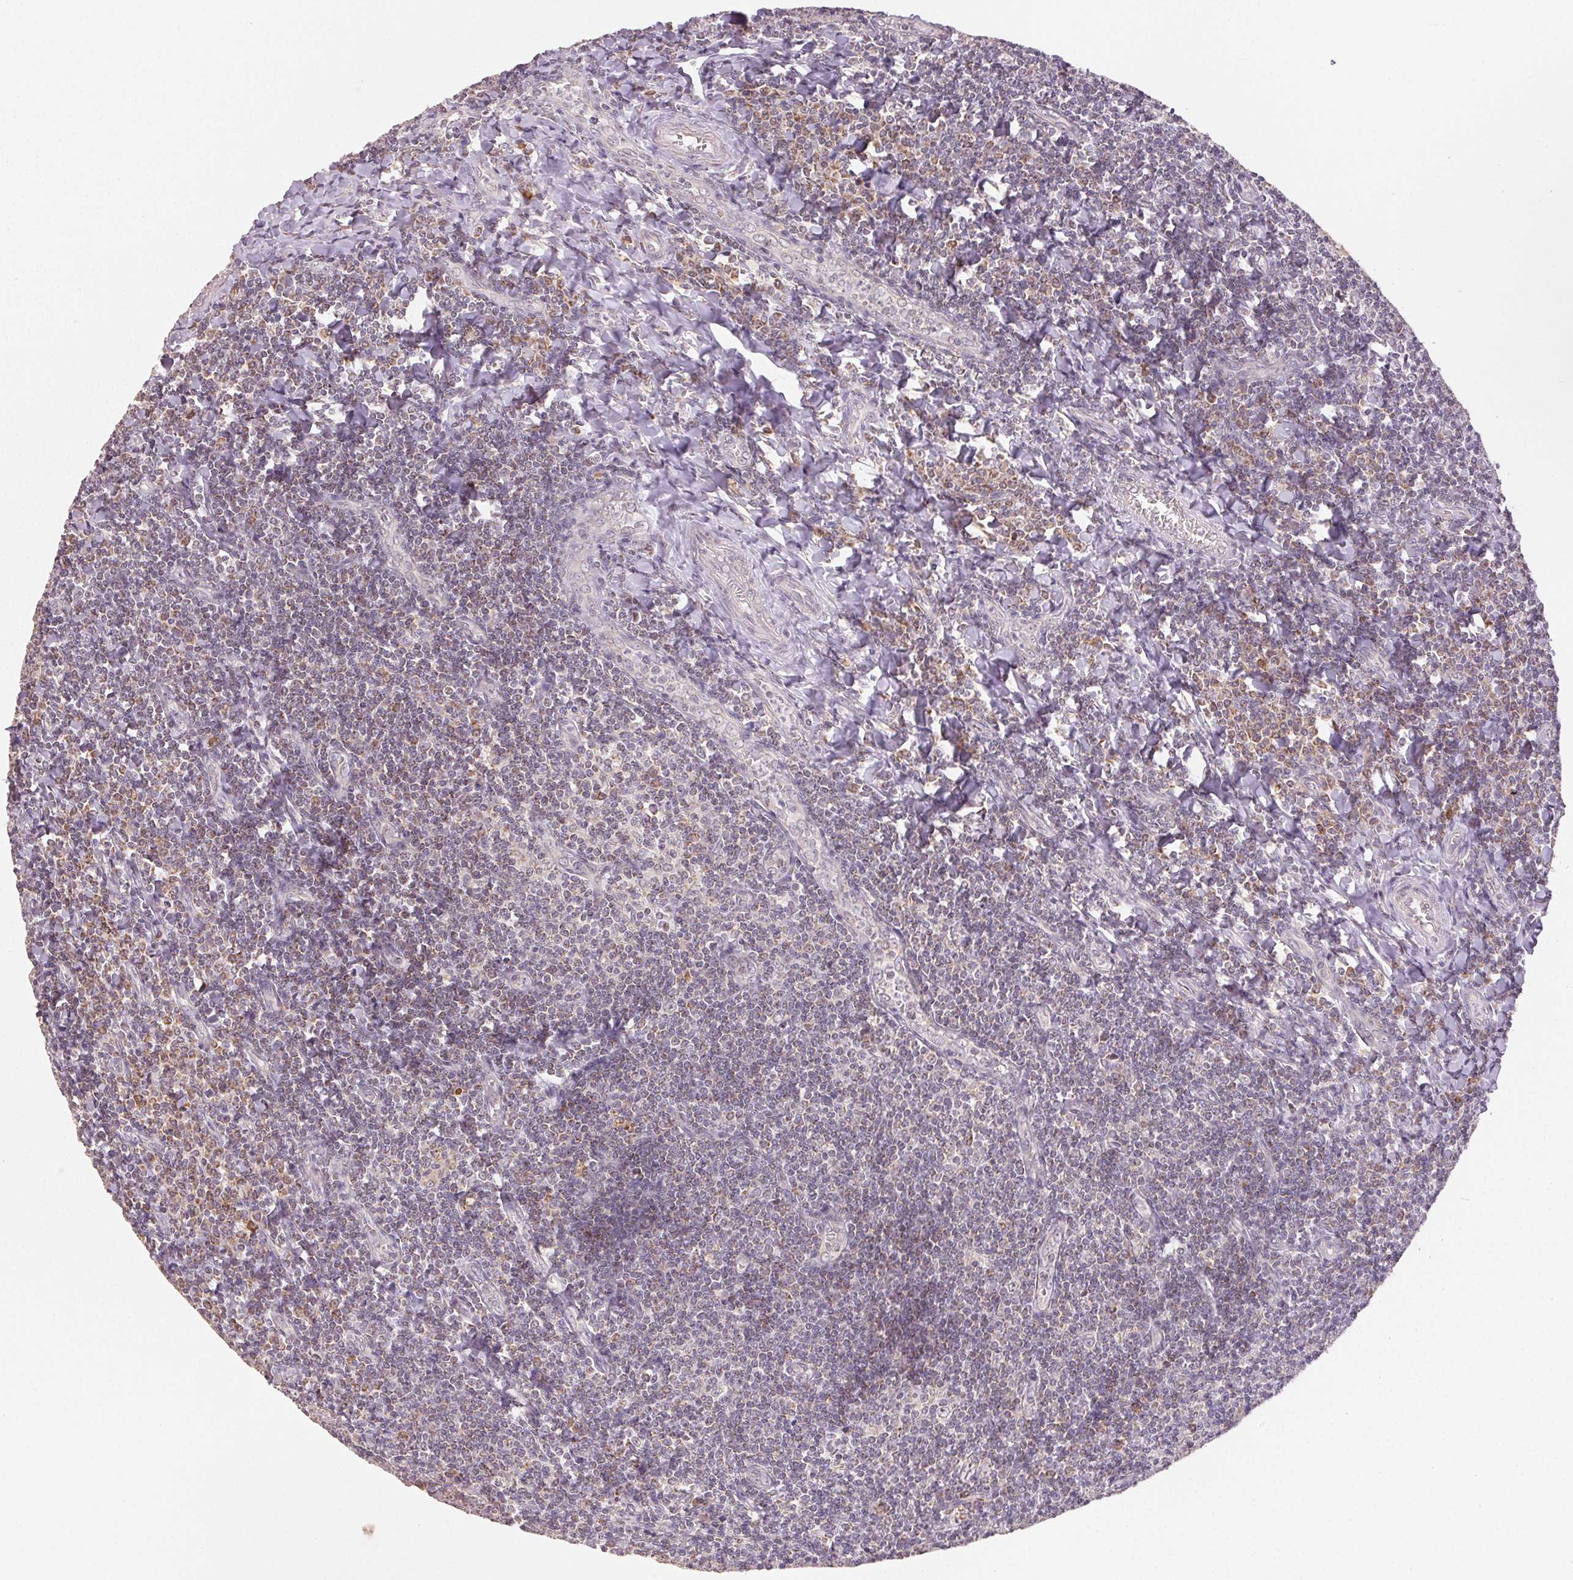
{"staining": {"intensity": "moderate", "quantity": "25%-75%", "location": "cytoplasmic/membranous"}, "tissue": "tonsil", "cell_type": "Germinal center cells", "image_type": "normal", "snomed": [{"axis": "morphology", "description": "Normal tissue, NOS"}, {"axis": "morphology", "description": "Inflammation, NOS"}, {"axis": "topography", "description": "Tonsil"}], "caption": "Moderate cytoplasmic/membranous positivity for a protein is identified in approximately 25%-75% of germinal center cells of normal tonsil using immunohistochemistry (IHC).", "gene": "CLASP1", "patient": {"sex": "female", "age": 31}}